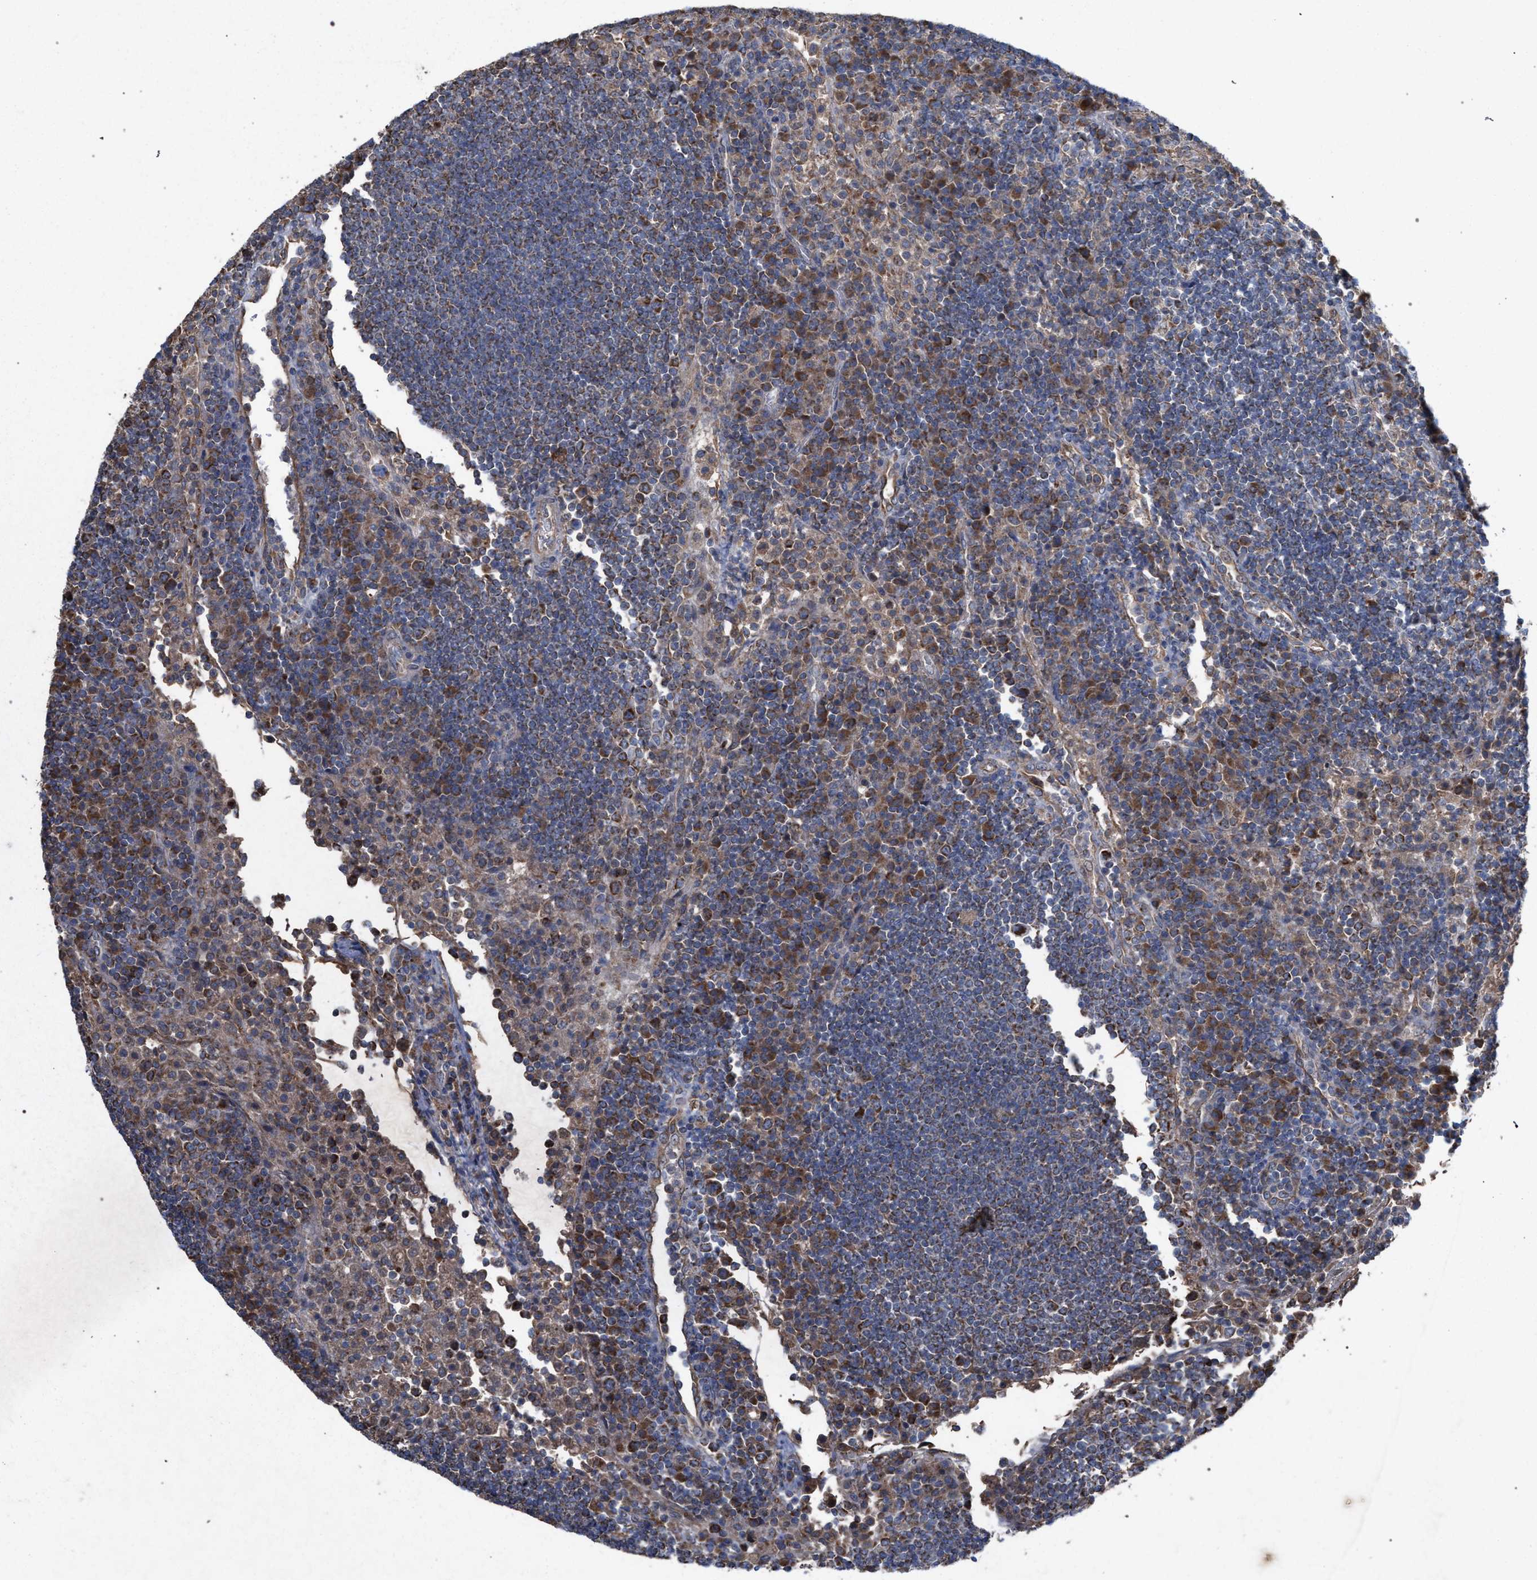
{"staining": {"intensity": "moderate", "quantity": "<25%", "location": "cytoplasmic/membranous"}, "tissue": "lymph node", "cell_type": "Germinal center cells", "image_type": "normal", "snomed": [{"axis": "morphology", "description": "Normal tissue, NOS"}, {"axis": "topography", "description": "Lymph node"}], "caption": "IHC micrograph of unremarkable lymph node: lymph node stained using IHC exhibits low levels of moderate protein expression localized specifically in the cytoplasmic/membranous of germinal center cells, appearing as a cytoplasmic/membranous brown color.", "gene": "BCL2L12", "patient": {"sex": "female", "age": 53}}